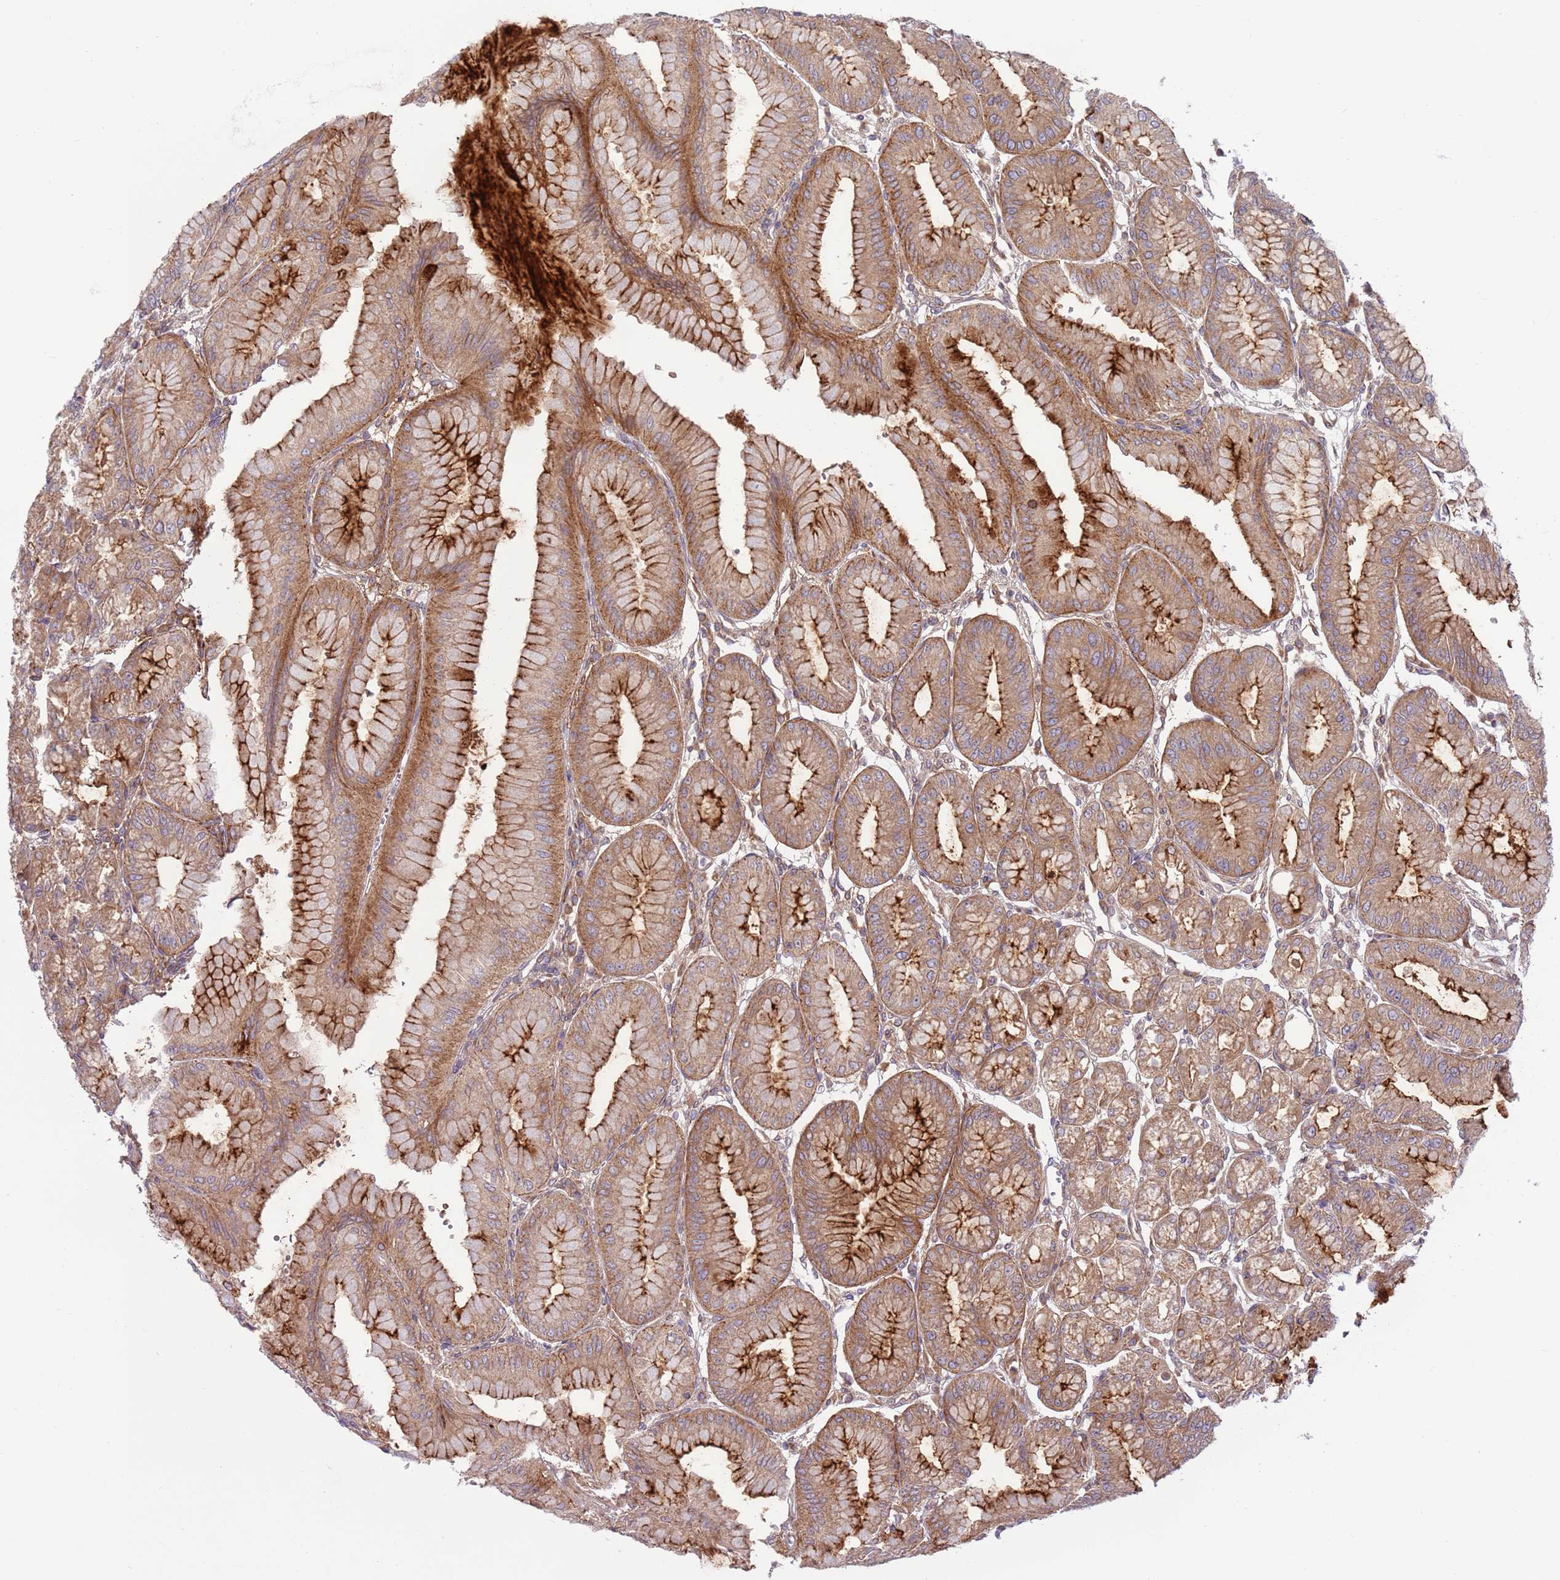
{"staining": {"intensity": "strong", "quantity": ">75%", "location": "cytoplasmic/membranous"}, "tissue": "stomach", "cell_type": "Glandular cells", "image_type": "normal", "snomed": [{"axis": "morphology", "description": "Normal tissue, NOS"}, {"axis": "topography", "description": "Stomach, lower"}], "caption": "An IHC image of normal tissue is shown. Protein staining in brown highlights strong cytoplasmic/membranous positivity in stomach within glandular cells.", "gene": "DDX19B", "patient": {"sex": "male", "age": 71}}